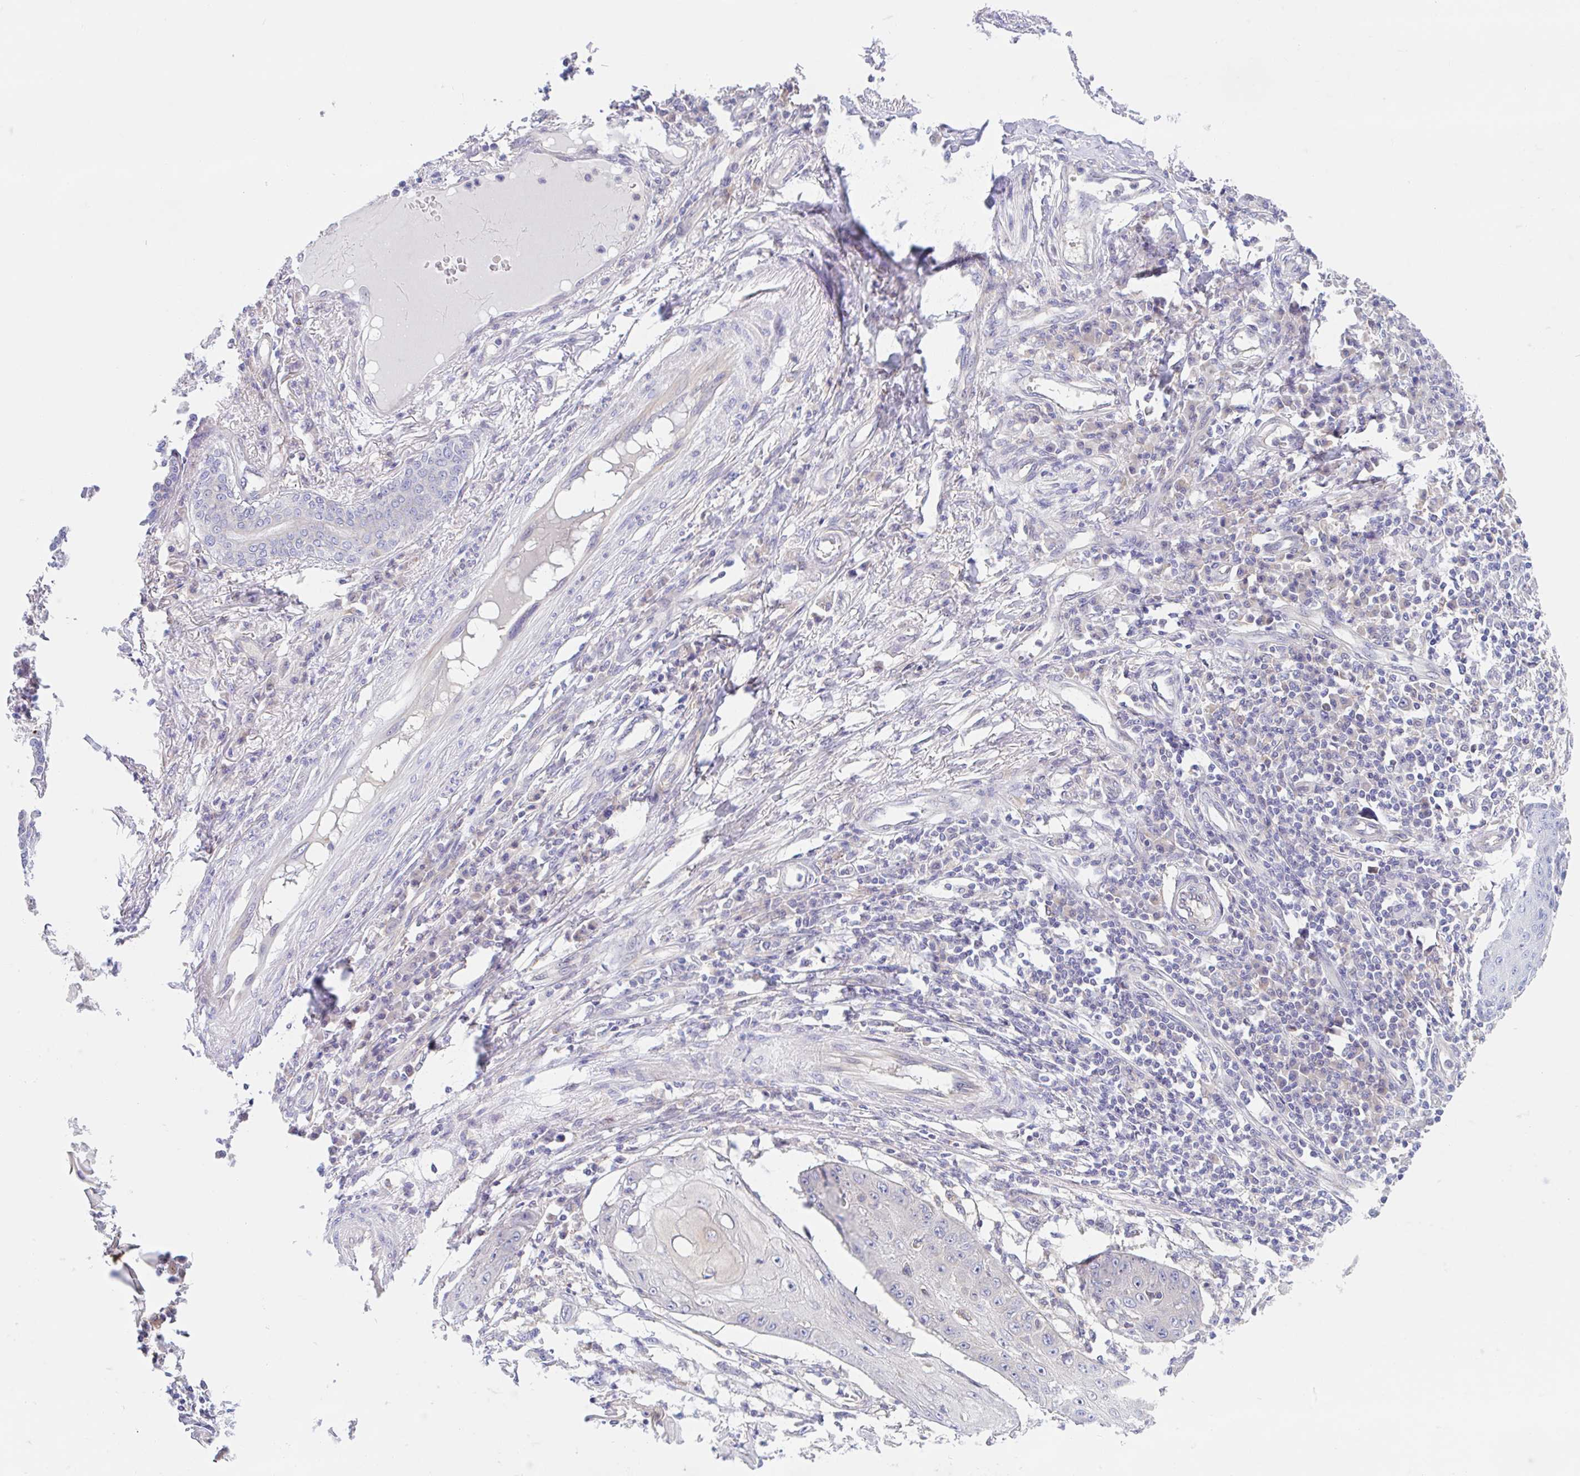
{"staining": {"intensity": "negative", "quantity": "none", "location": "none"}, "tissue": "skin cancer", "cell_type": "Tumor cells", "image_type": "cancer", "snomed": [{"axis": "morphology", "description": "Squamous cell carcinoma, NOS"}, {"axis": "topography", "description": "Skin"}], "caption": "Tumor cells show no significant protein staining in skin cancer (squamous cell carcinoma). (DAB (3,3'-diaminobenzidine) immunohistochemistry (IHC) visualized using brightfield microscopy, high magnification).", "gene": "TMEM86A", "patient": {"sex": "male", "age": 70}}